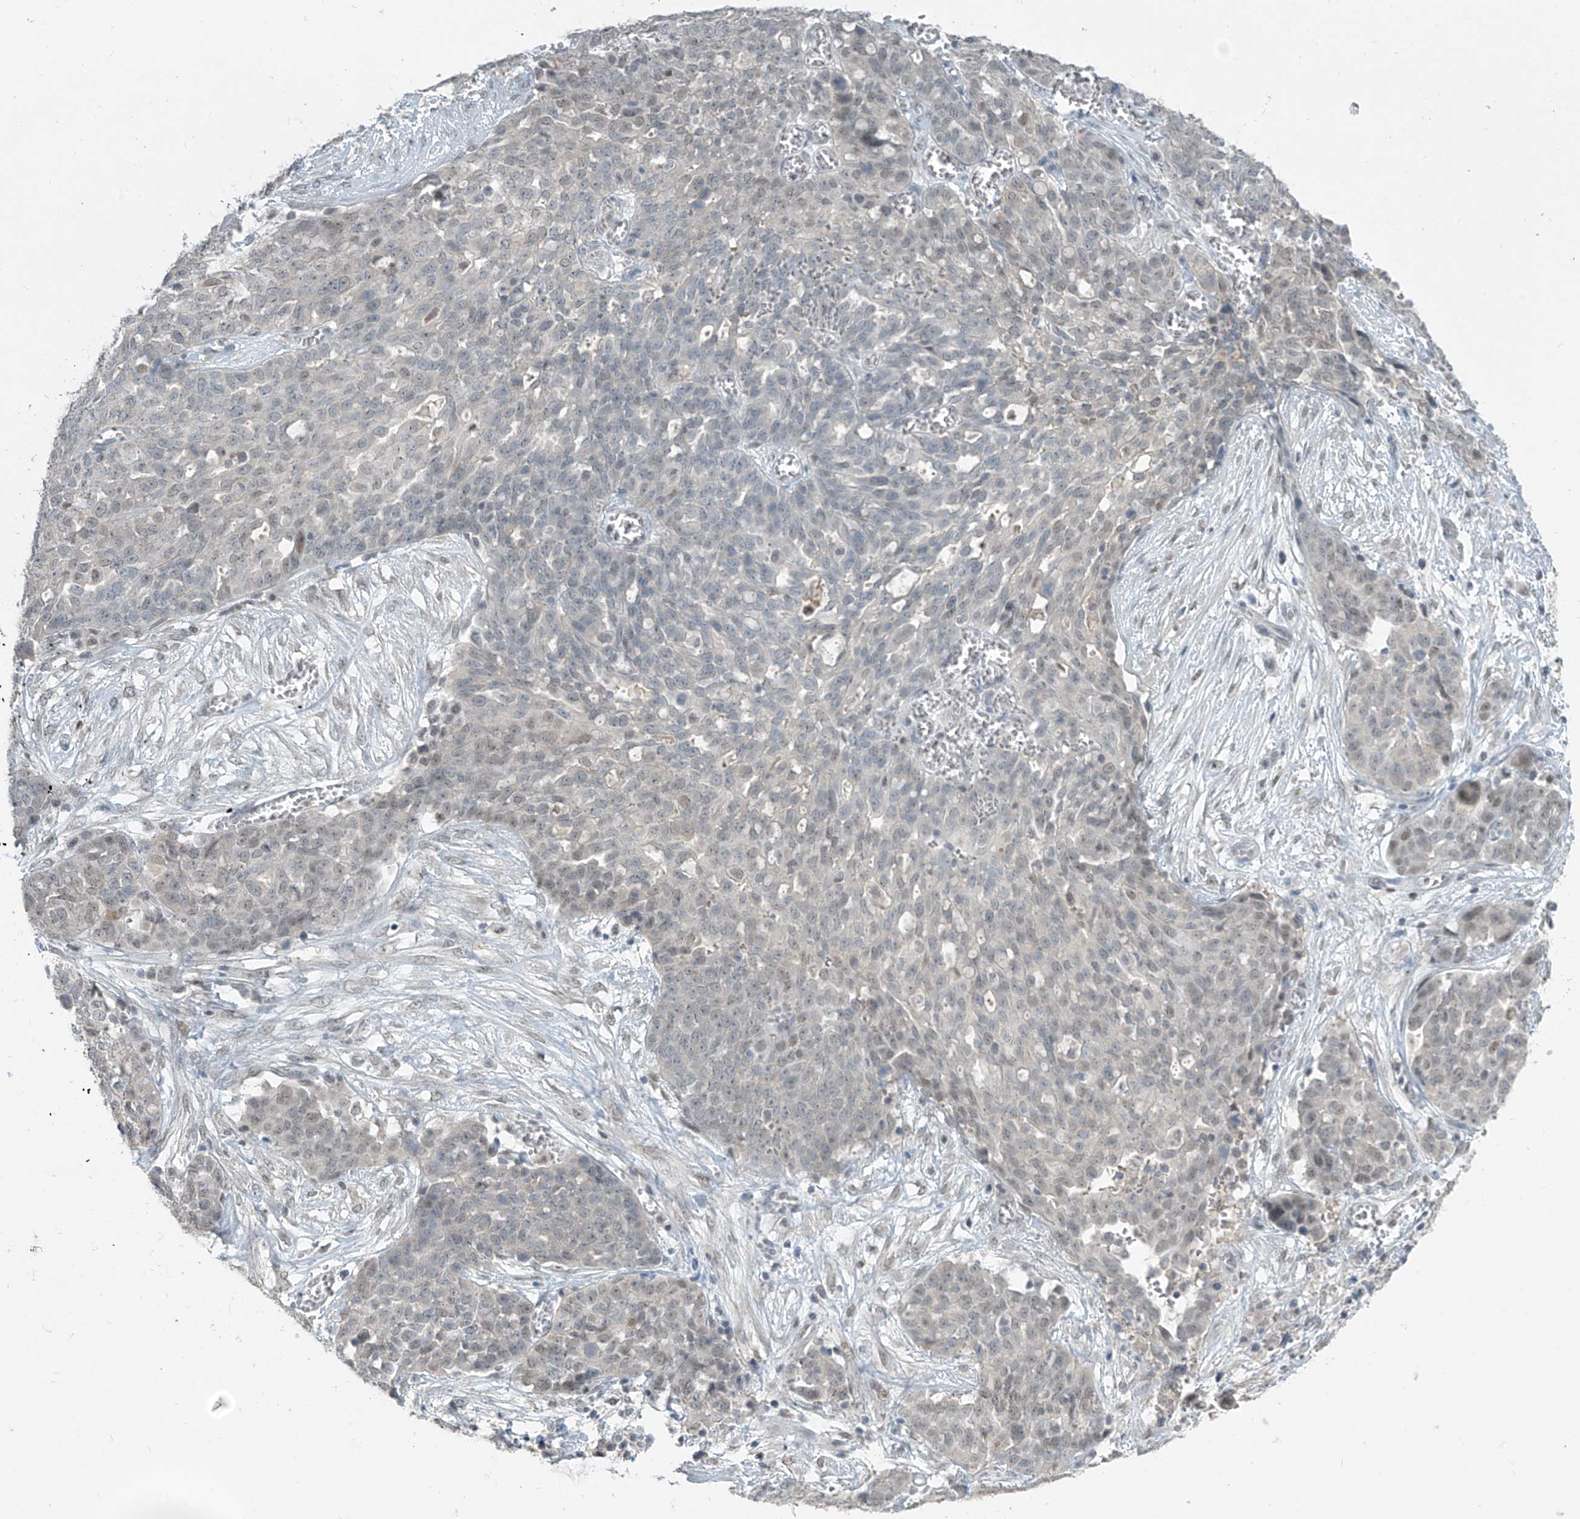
{"staining": {"intensity": "weak", "quantity": "<25%", "location": "nuclear"}, "tissue": "ovarian cancer", "cell_type": "Tumor cells", "image_type": "cancer", "snomed": [{"axis": "morphology", "description": "Cystadenocarcinoma, serous, NOS"}, {"axis": "topography", "description": "Soft tissue"}, {"axis": "topography", "description": "Ovary"}], "caption": "Immunohistochemical staining of human ovarian cancer displays no significant expression in tumor cells.", "gene": "METAP1D", "patient": {"sex": "female", "age": 57}}